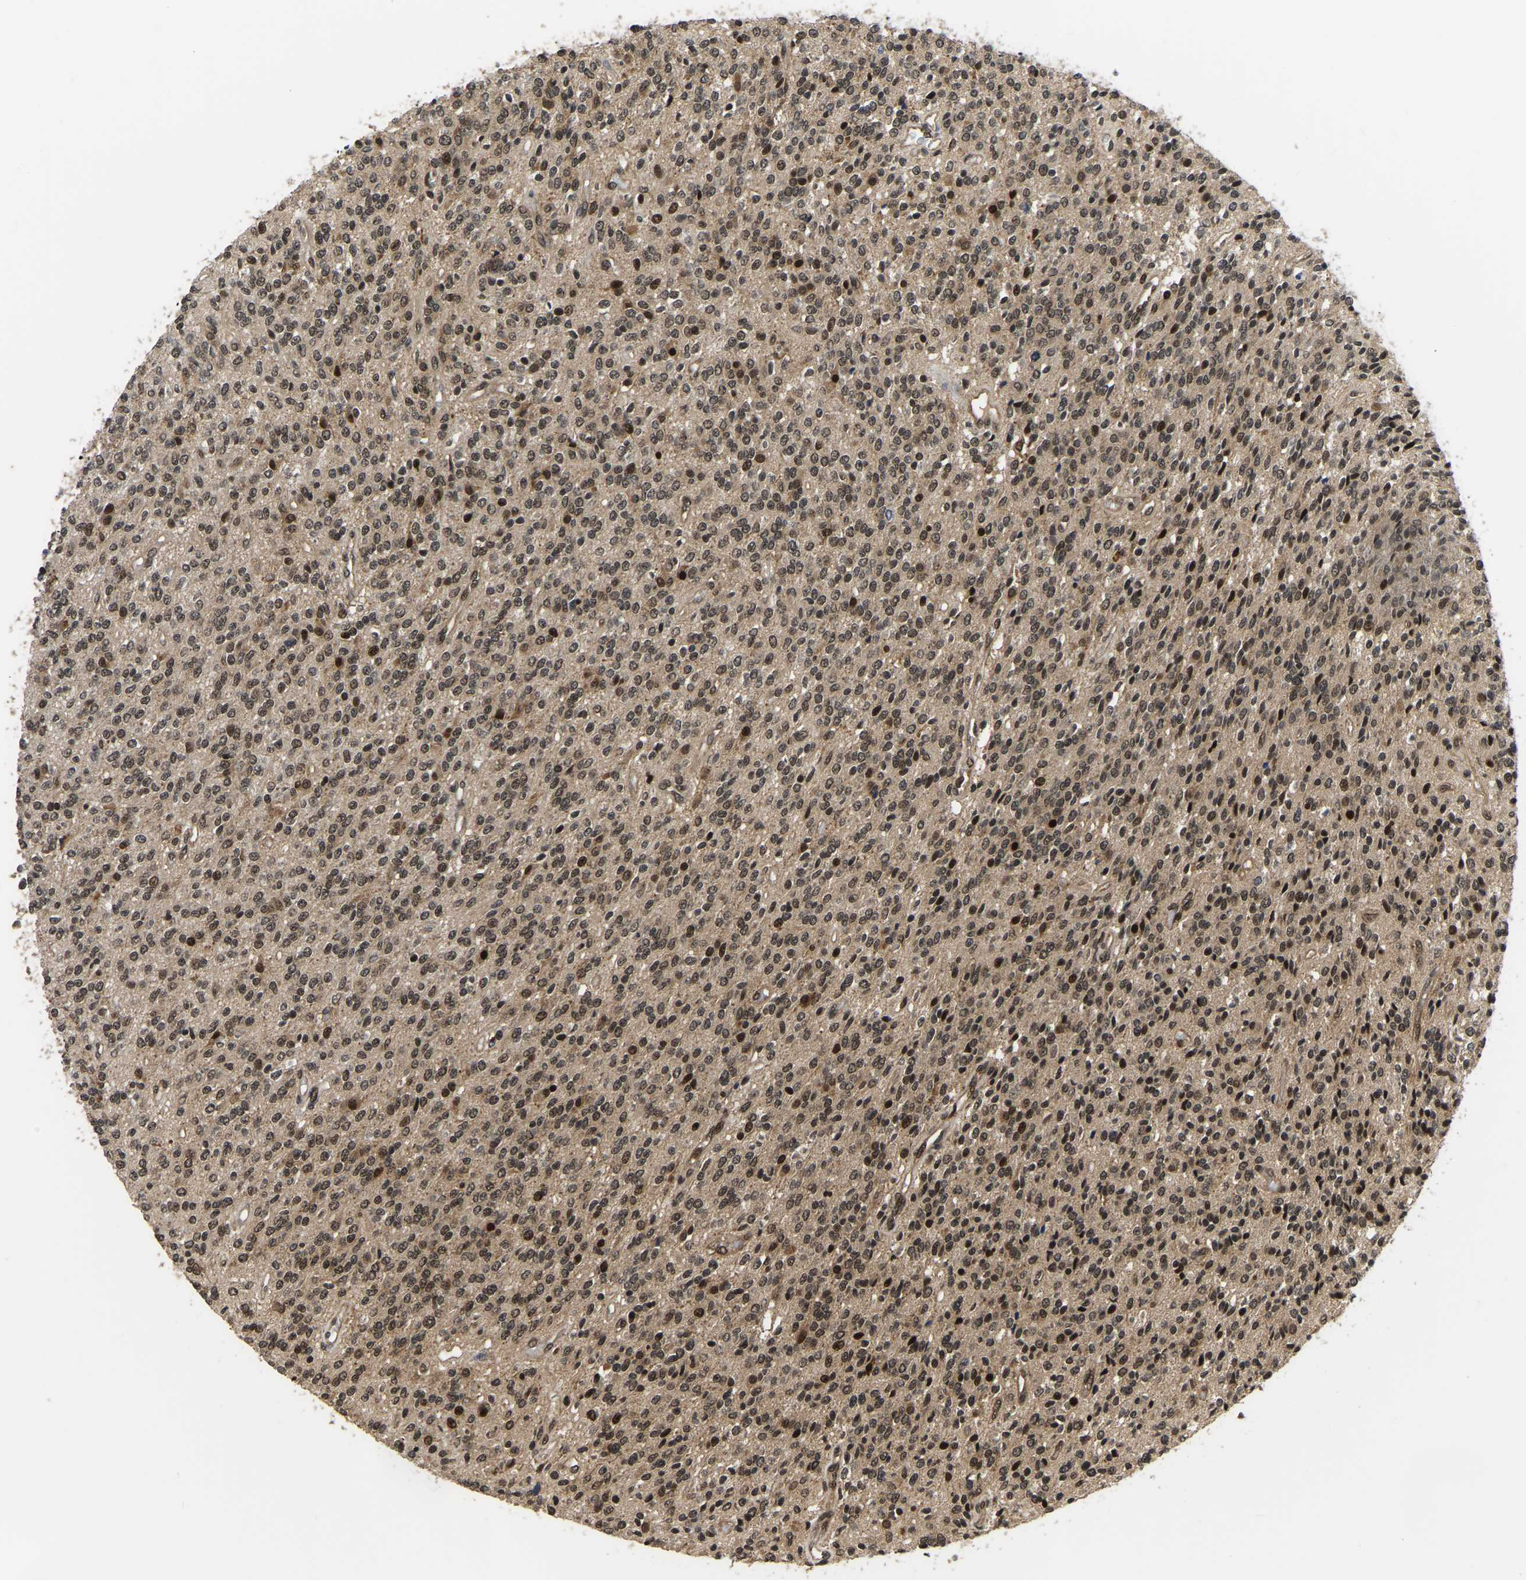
{"staining": {"intensity": "moderate", "quantity": ">75%", "location": "nuclear"}, "tissue": "glioma", "cell_type": "Tumor cells", "image_type": "cancer", "snomed": [{"axis": "morphology", "description": "Glioma, malignant, High grade"}, {"axis": "topography", "description": "Brain"}], "caption": "Human glioma stained with a protein marker shows moderate staining in tumor cells.", "gene": "CIAO1", "patient": {"sex": "male", "age": 34}}